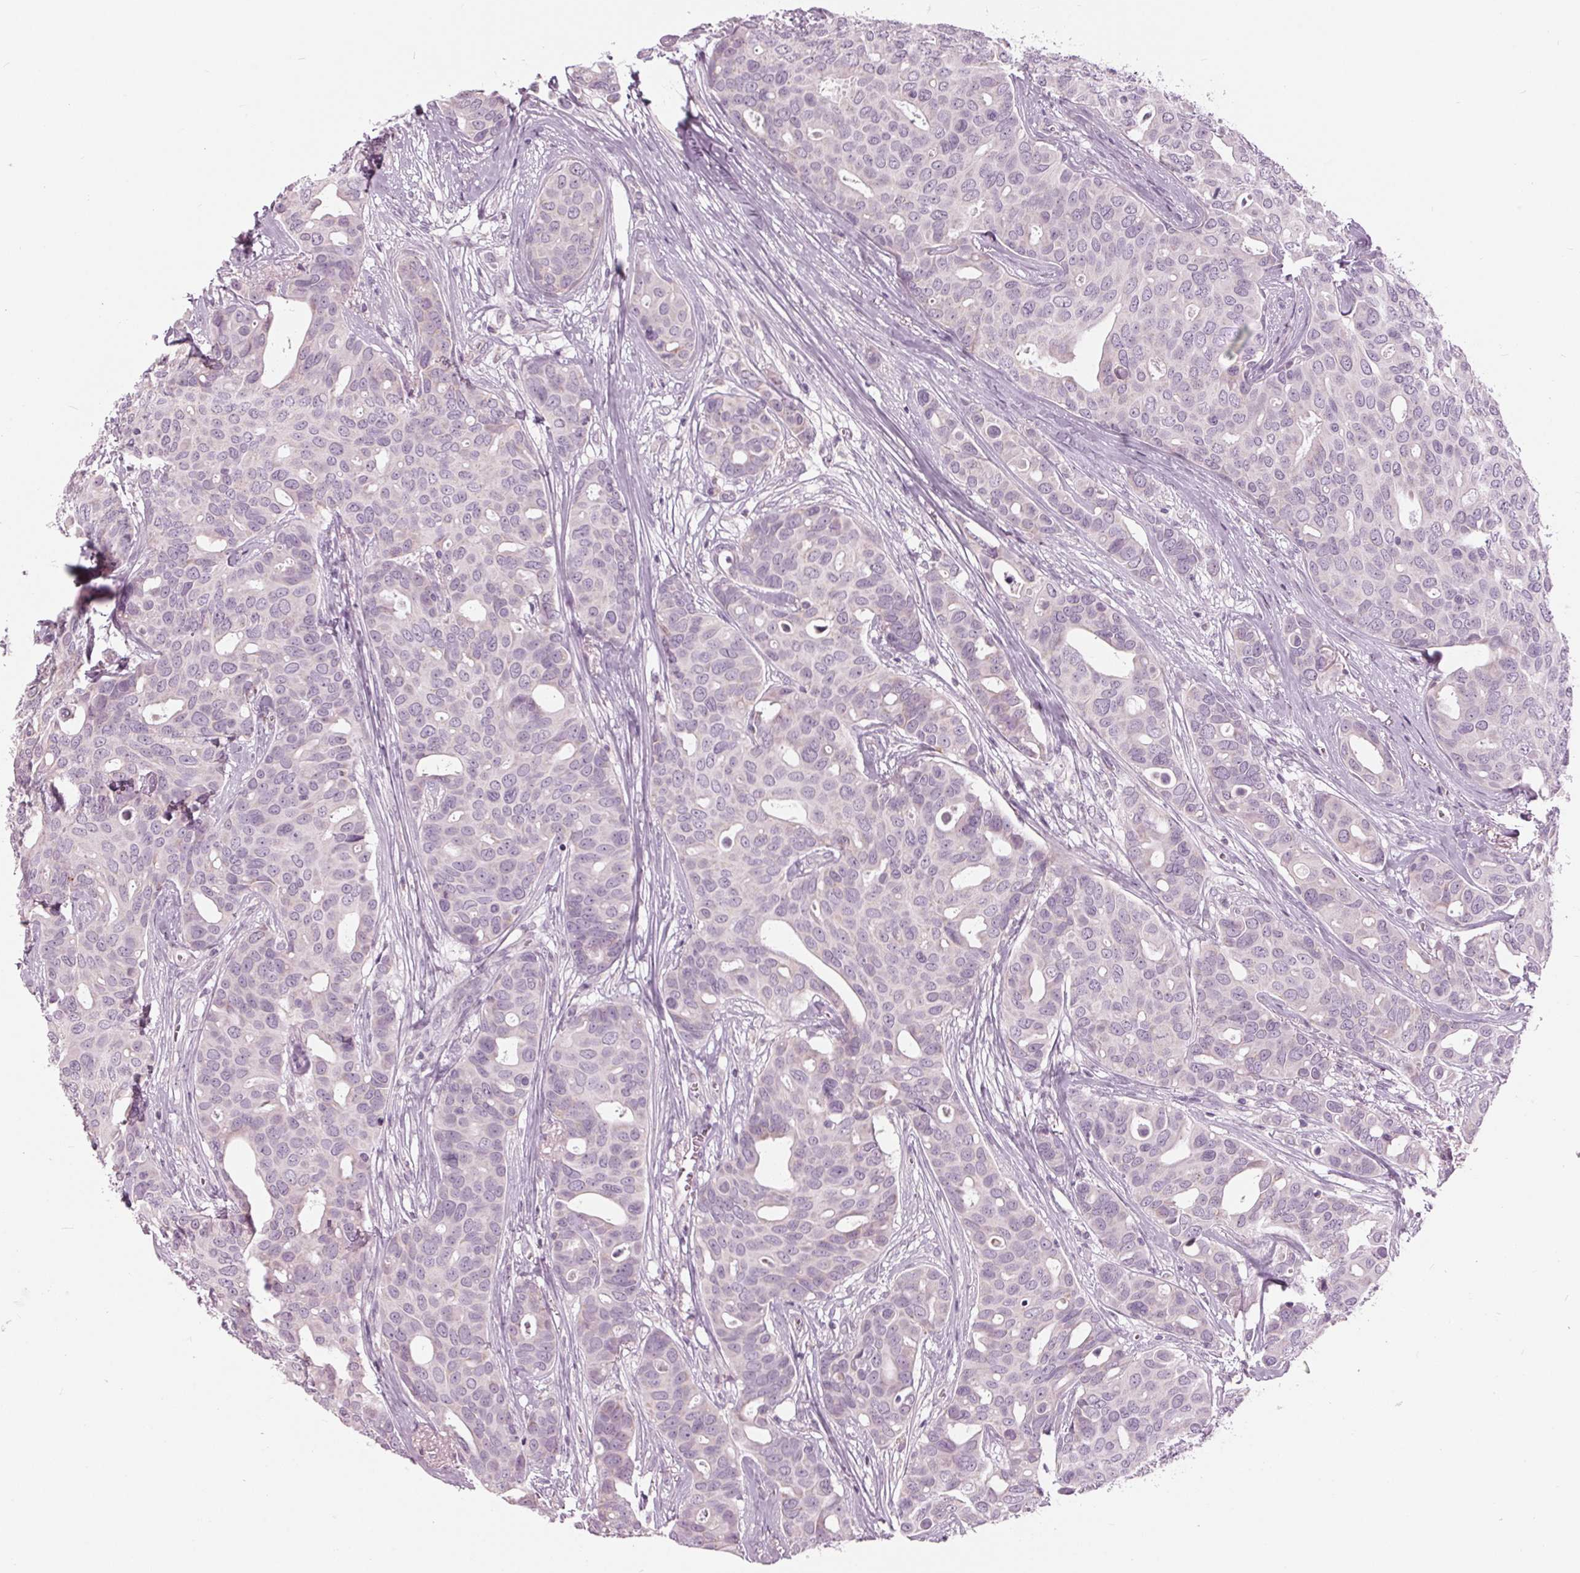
{"staining": {"intensity": "negative", "quantity": "none", "location": "none"}, "tissue": "breast cancer", "cell_type": "Tumor cells", "image_type": "cancer", "snomed": [{"axis": "morphology", "description": "Duct carcinoma"}, {"axis": "topography", "description": "Breast"}], "caption": "Tumor cells show no significant expression in breast cancer.", "gene": "SAMD4A", "patient": {"sex": "female", "age": 54}}